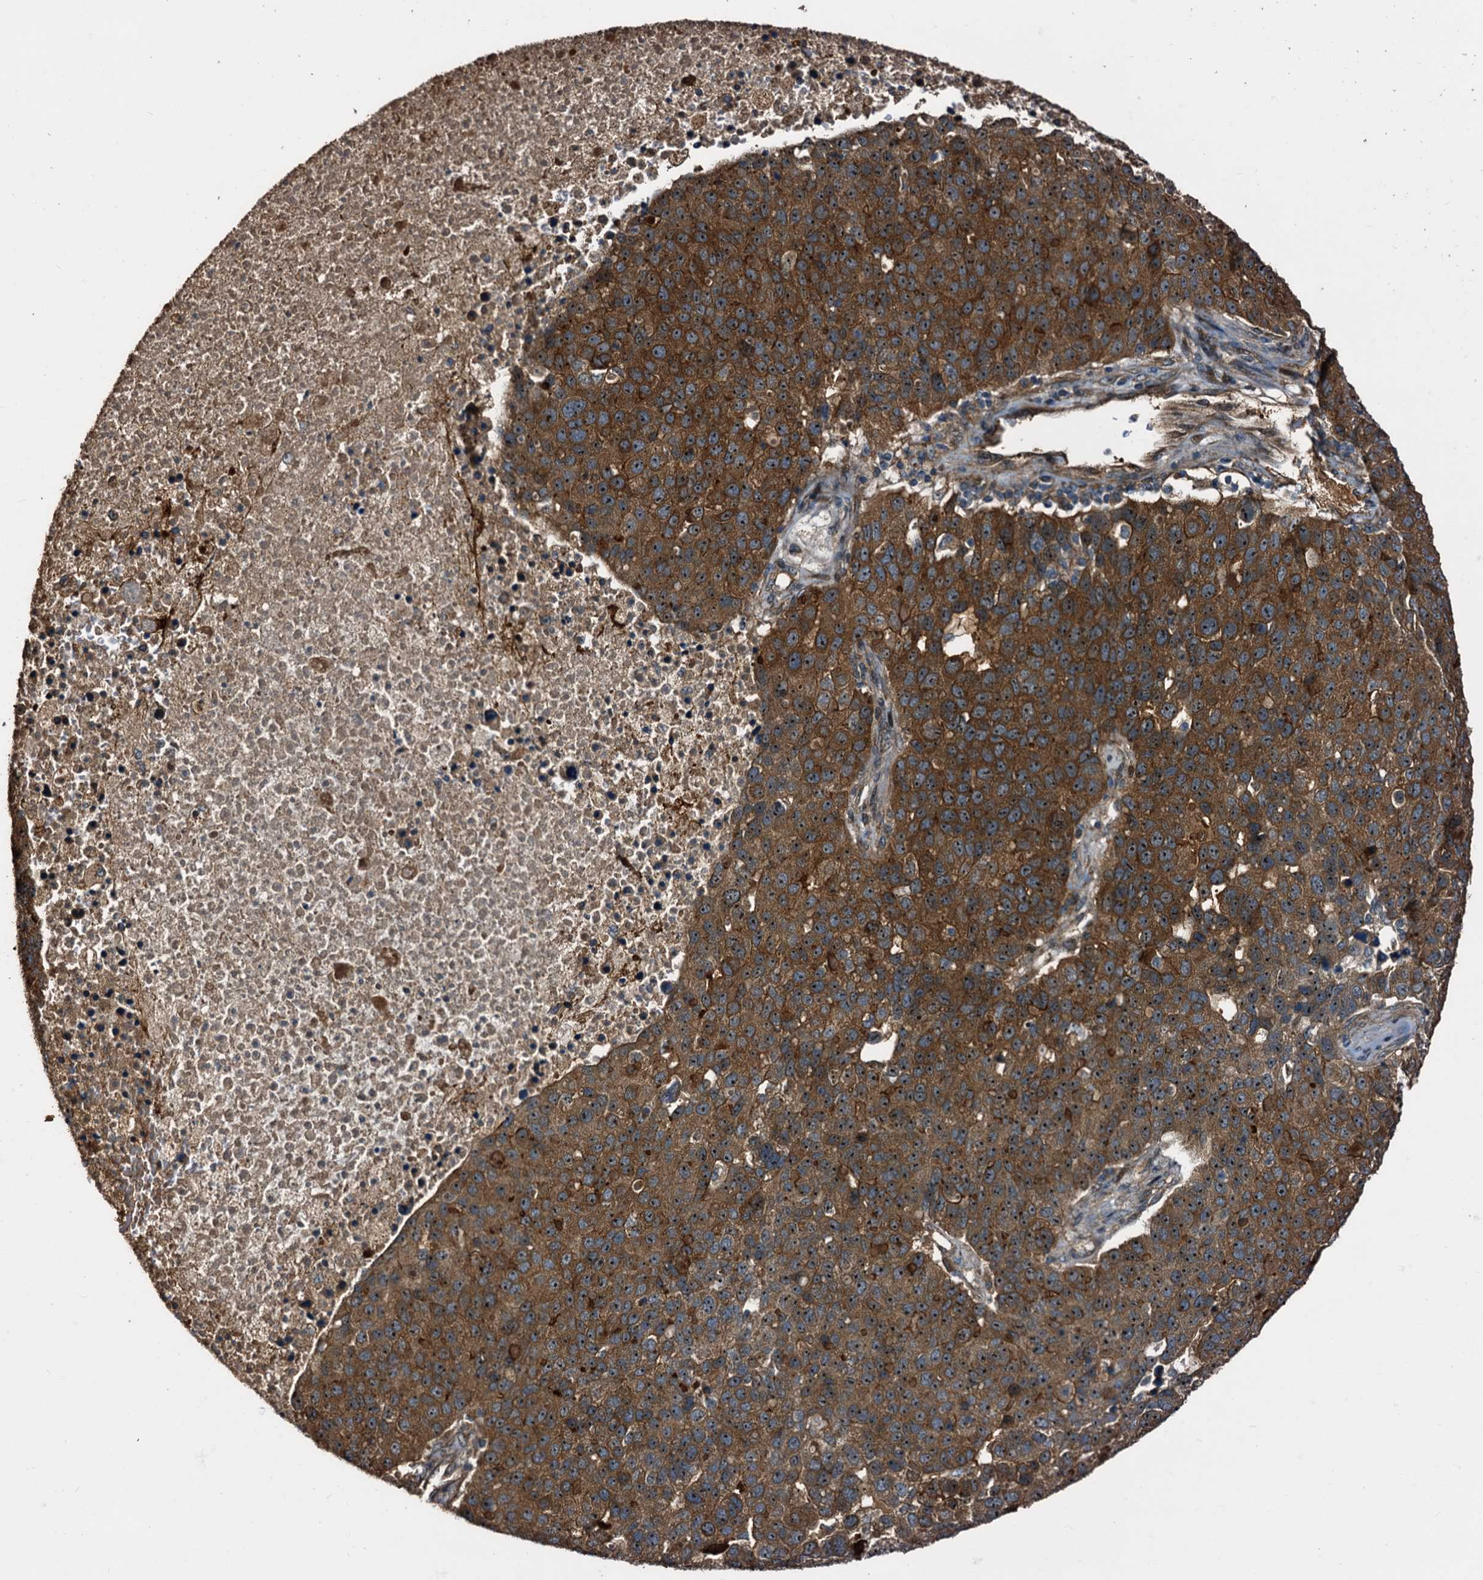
{"staining": {"intensity": "strong", "quantity": ">75%", "location": "cytoplasmic/membranous,nuclear"}, "tissue": "pancreatic cancer", "cell_type": "Tumor cells", "image_type": "cancer", "snomed": [{"axis": "morphology", "description": "Adenocarcinoma, NOS"}, {"axis": "topography", "description": "Pancreas"}], "caption": "Strong cytoplasmic/membranous and nuclear protein expression is identified in about >75% of tumor cells in pancreatic adenocarcinoma.", "gene": "PEX5", "patient": {"sex": "female", "age": 61}}